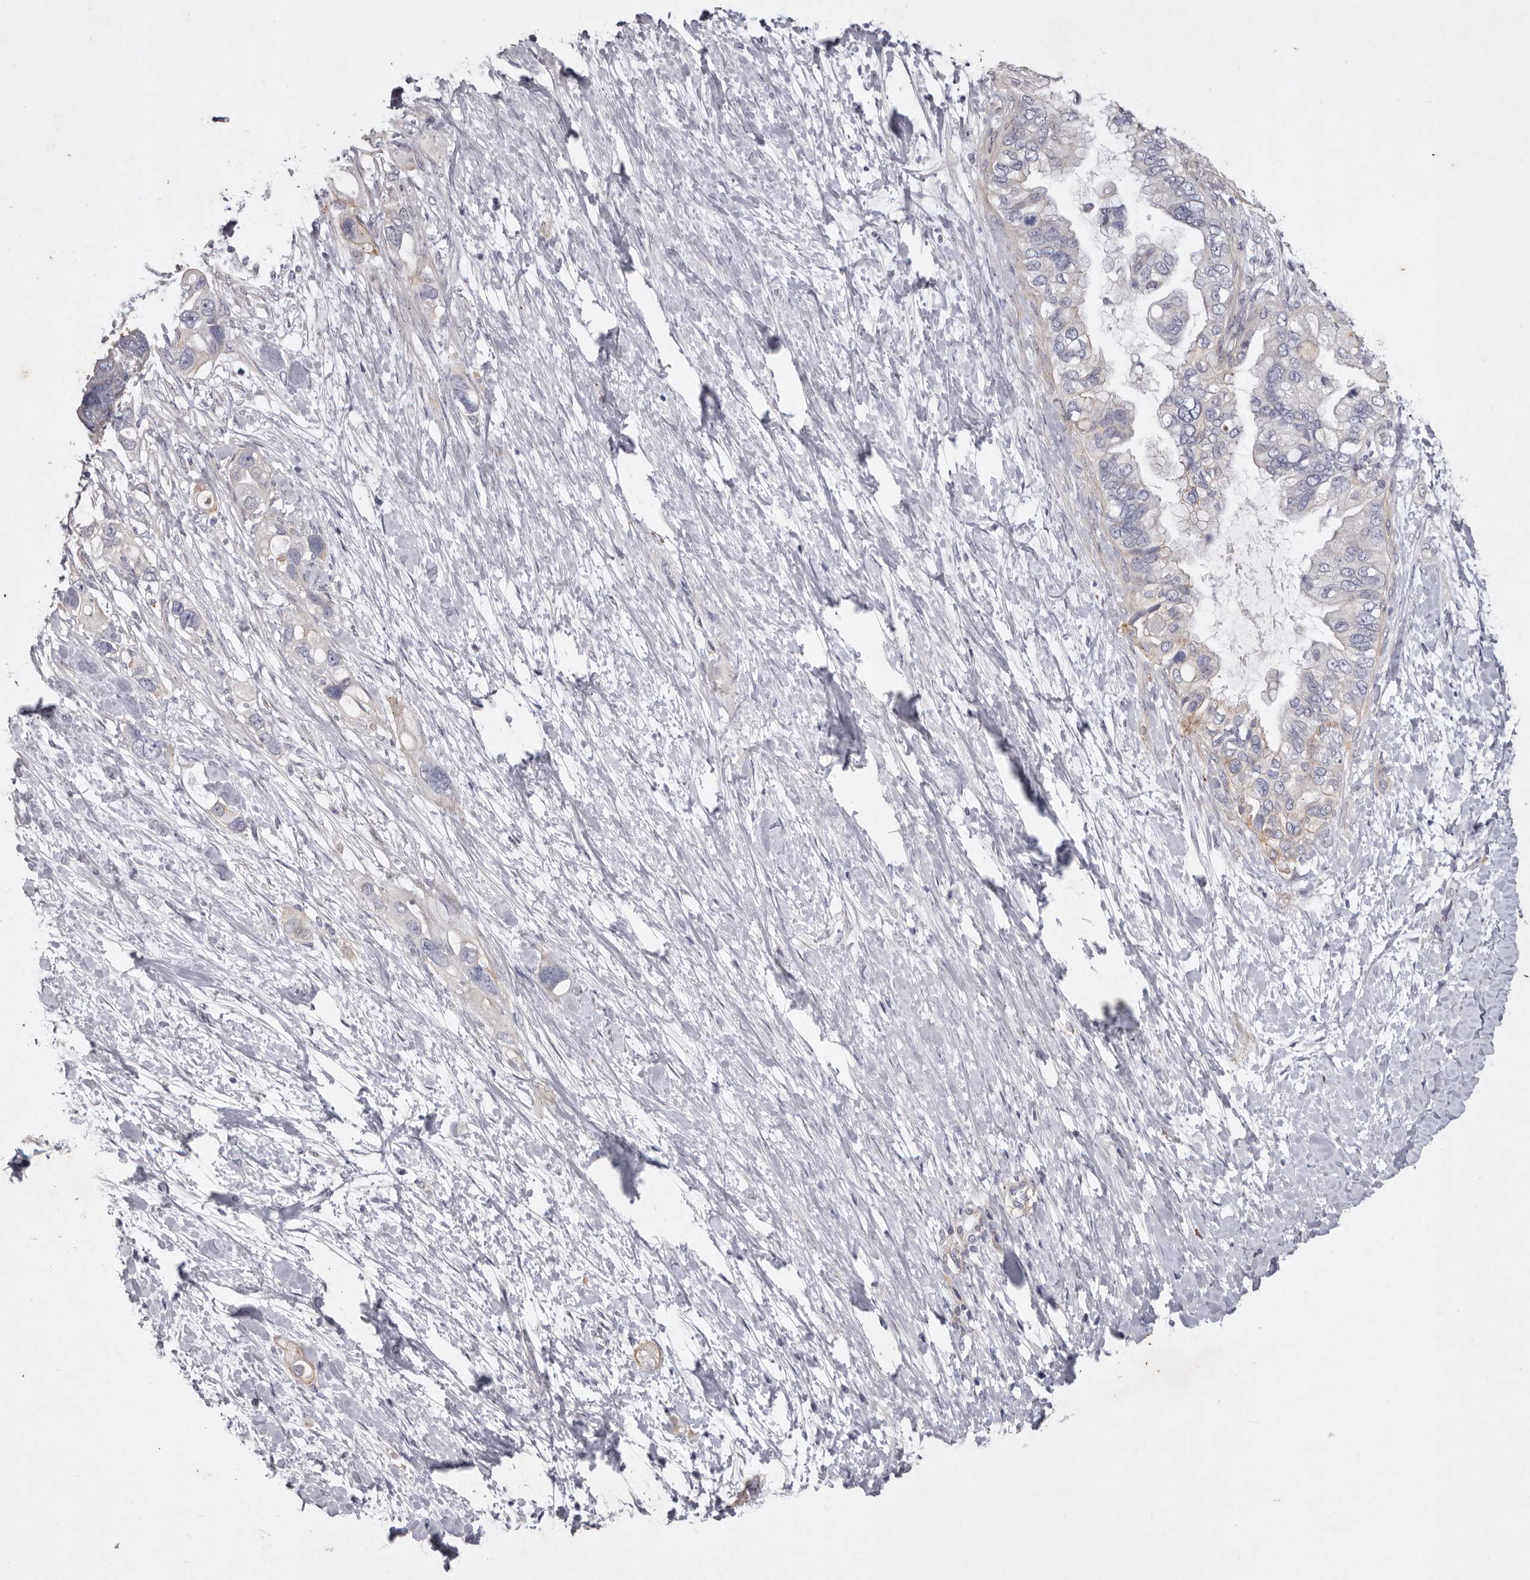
{"staining": {"intensity": "negative", "quantity": "none", "location": "none"}, "tissue": "pancreatic cancer", "cell_type": "Tumor cells", "image_type": "cancer", "snomed": [{"axis": "morphology", "description": "Adenocarcinoma, NOS"}, {"axis": "topography", "description": "Pancreas"}], "caption": "IHC of pancreatic adenocarcinoma reveals no positivity in tumor cells.", "gene": "NKAIN4", "patient": {"sex": "female", "age": 56}}